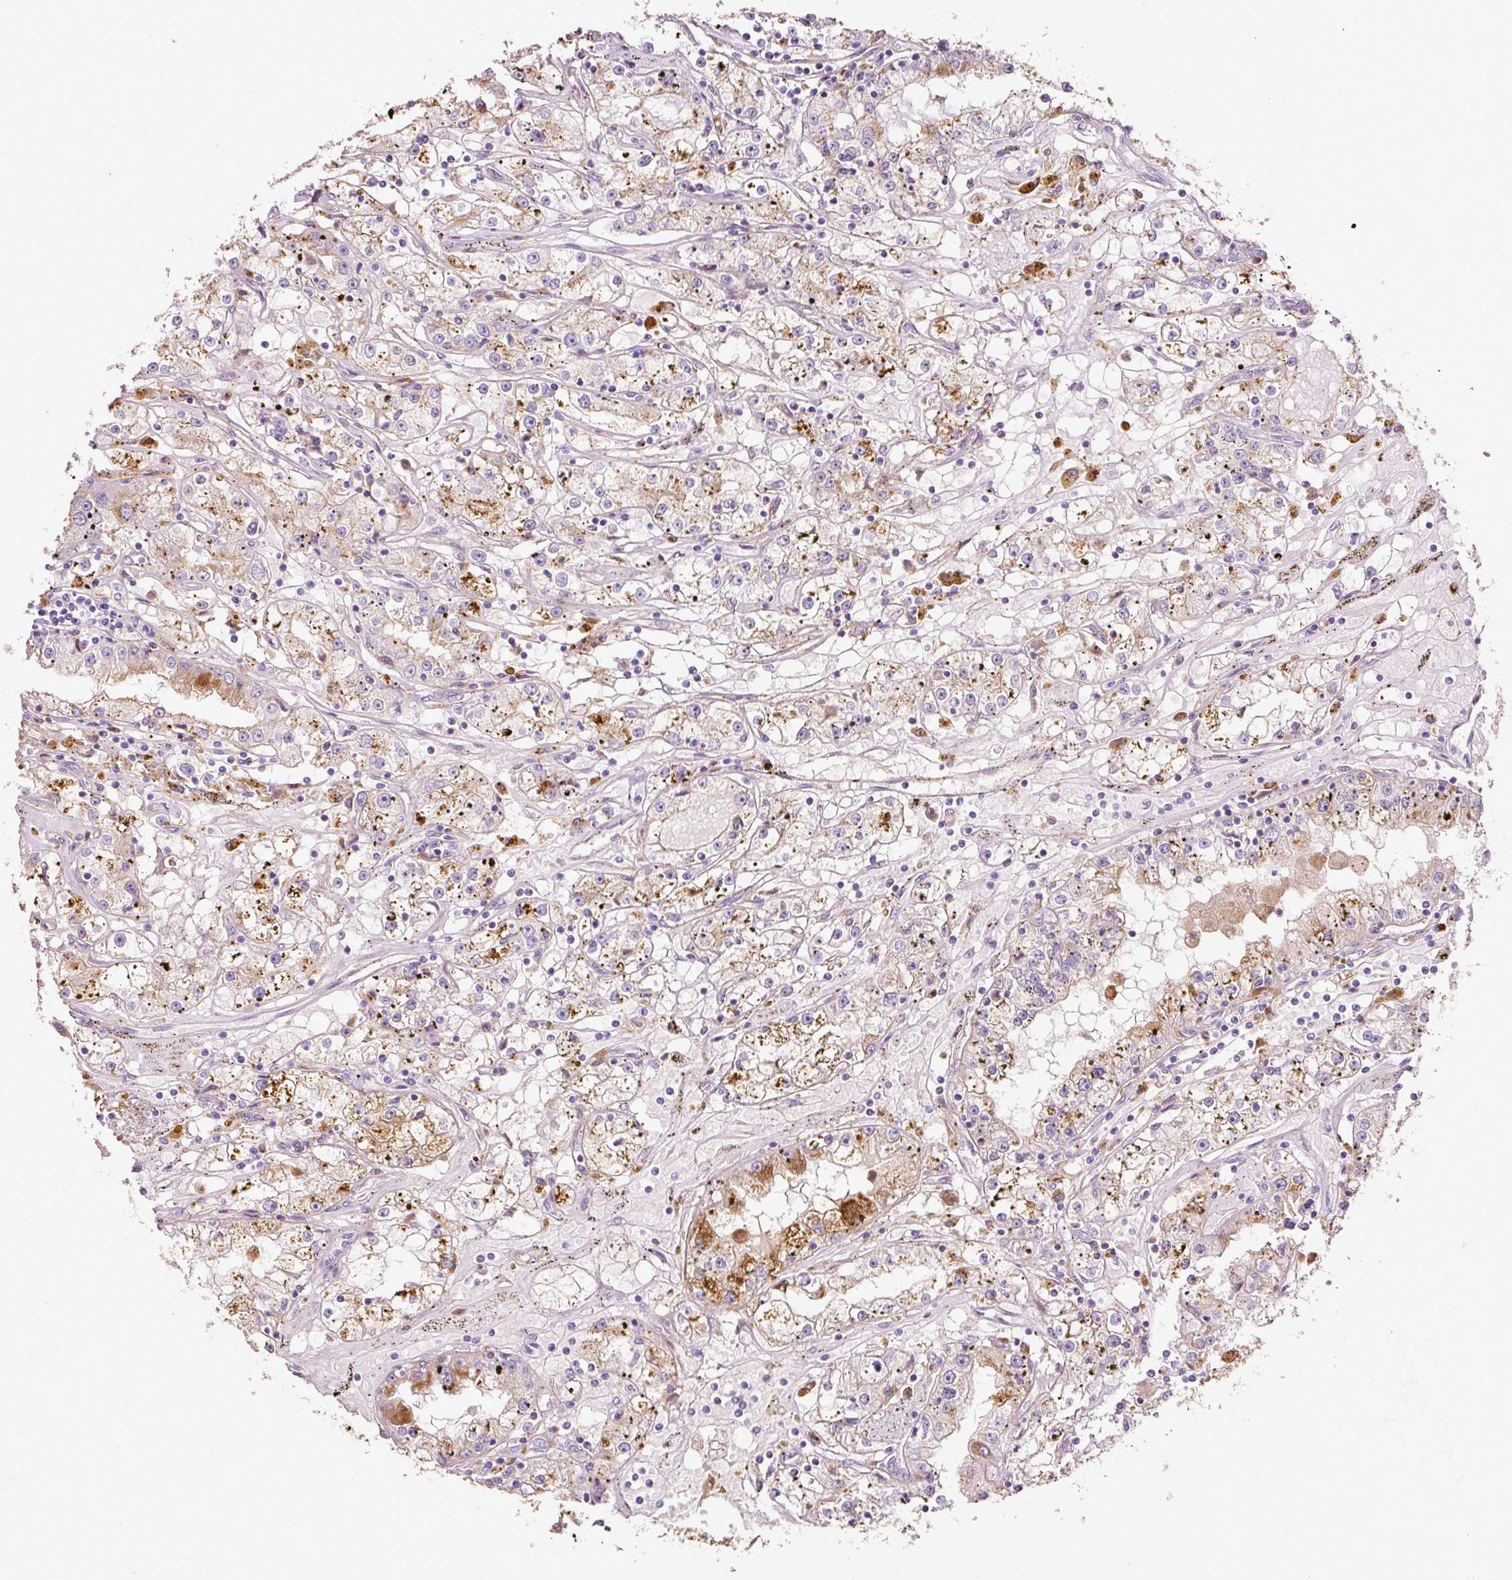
{"staining": {"intensity": "moderate", "quantity": "25%-75%", "location": "cytoplasmic/membranous"}, "tissue": "renal cancer", "cell_type": "Tumor cells", "image_type": "cancer", "snomed": [{"axis": "morphology", "description": "Adenocarcinoma, NOS"}, {"axis": "topography", "description": "Kidney"}], "caption": "A micrograph of renal adenocarcinoma stained for a protein displays moderate cytoplasmic/membranous brown staining in tumor cells. Nuclei are stained in blue.", "gene": "TMC8", "patient": {"sex": "male", "age": 56}}